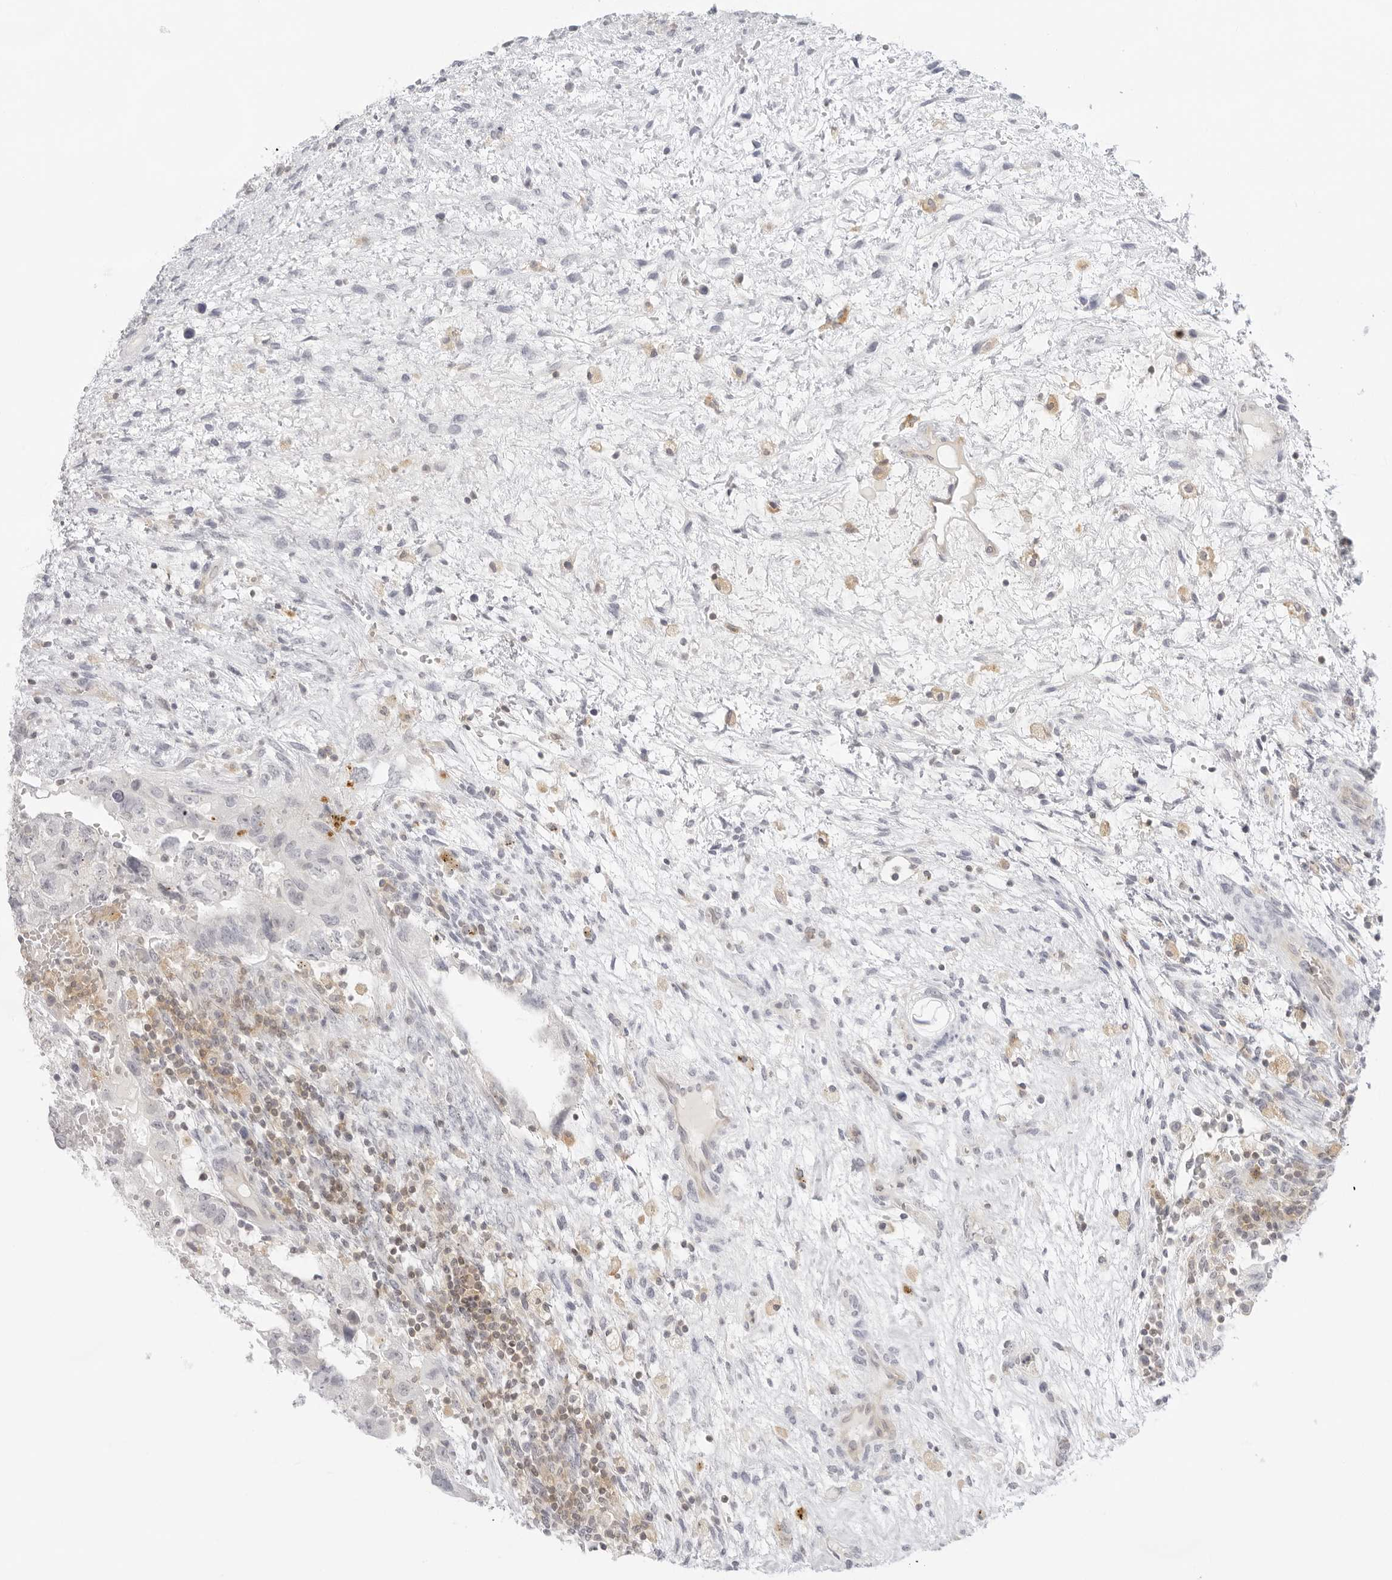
{"staining": {"intensity": "negative", "quantity": "none", "location": "none"}, "tissue": "testis cancer", "cell_type": "Tumor cells", "image_type": "cancer", "snomed": [{"axis": "morphology", "description": "Carcinoma, Embryonal, NOS"}, {"axis": "topography", "description": "Testis"}], "caption": "Human testis embryonal carcinoma stained for a protein using immunohistochemistry (IHC) demonstrates no positivity in tumor cells.", "gene": "TNFRSF14", "patient": {"sex": "male", "age": 36}}